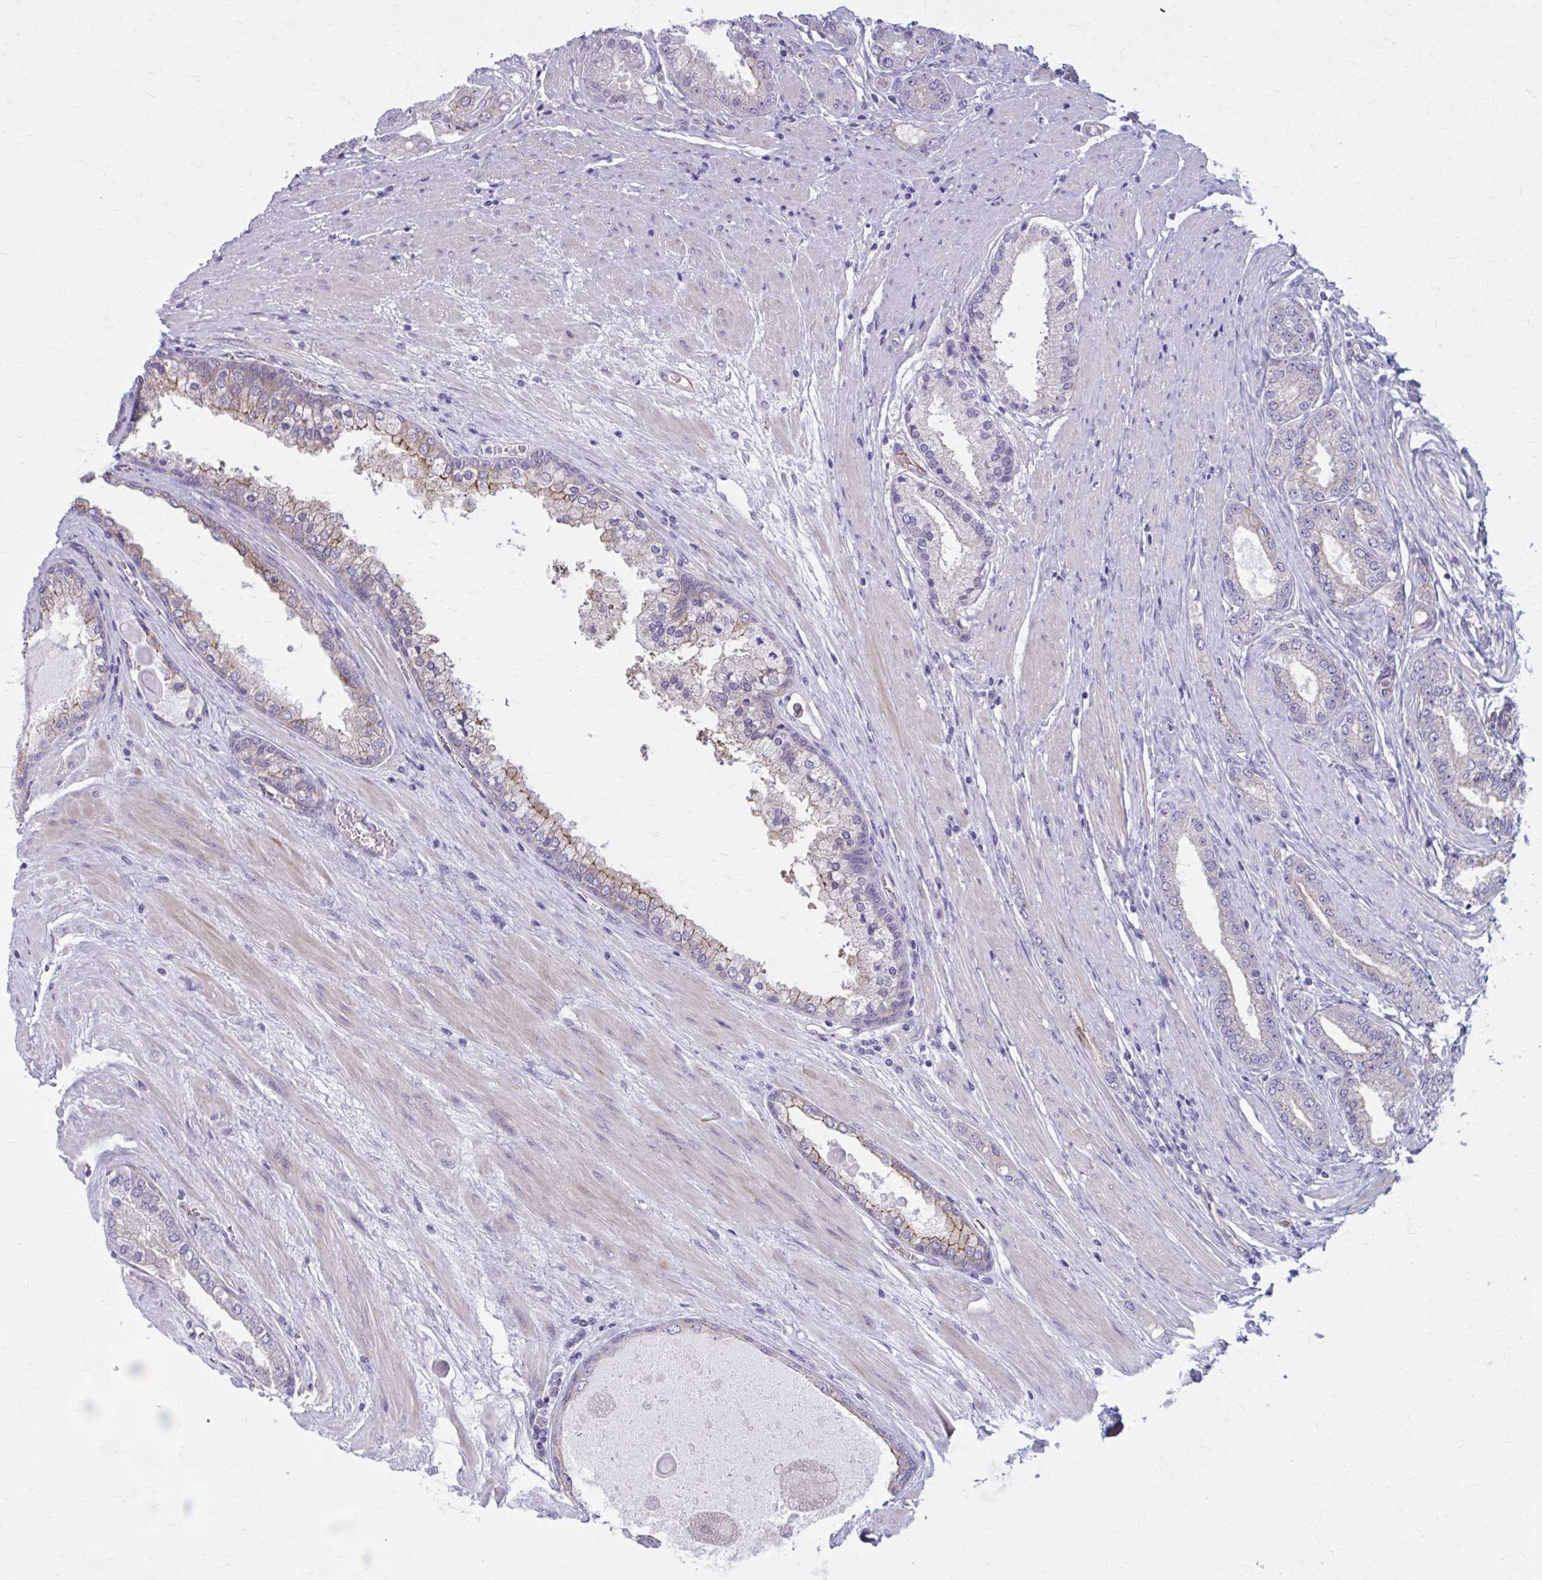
{"staining": {"intensity": "negative", "quantity": "none", "location": "none"}, "tissue": "prostate cancer", "cell_type": "Tumor cells", "image_type": "cancer", "snomed": [{"axis": "morphology", "description": "Adenocarcinoma, High grade"}, {"axis": "topography", "description": "Prostate"}], "caption": "Tumor cells are negative for brown protein staining in high-grade adenocarcinoma (prostate).", "gene": "ZDHHC7", "patient": {"sex": "male", "age": 67}}